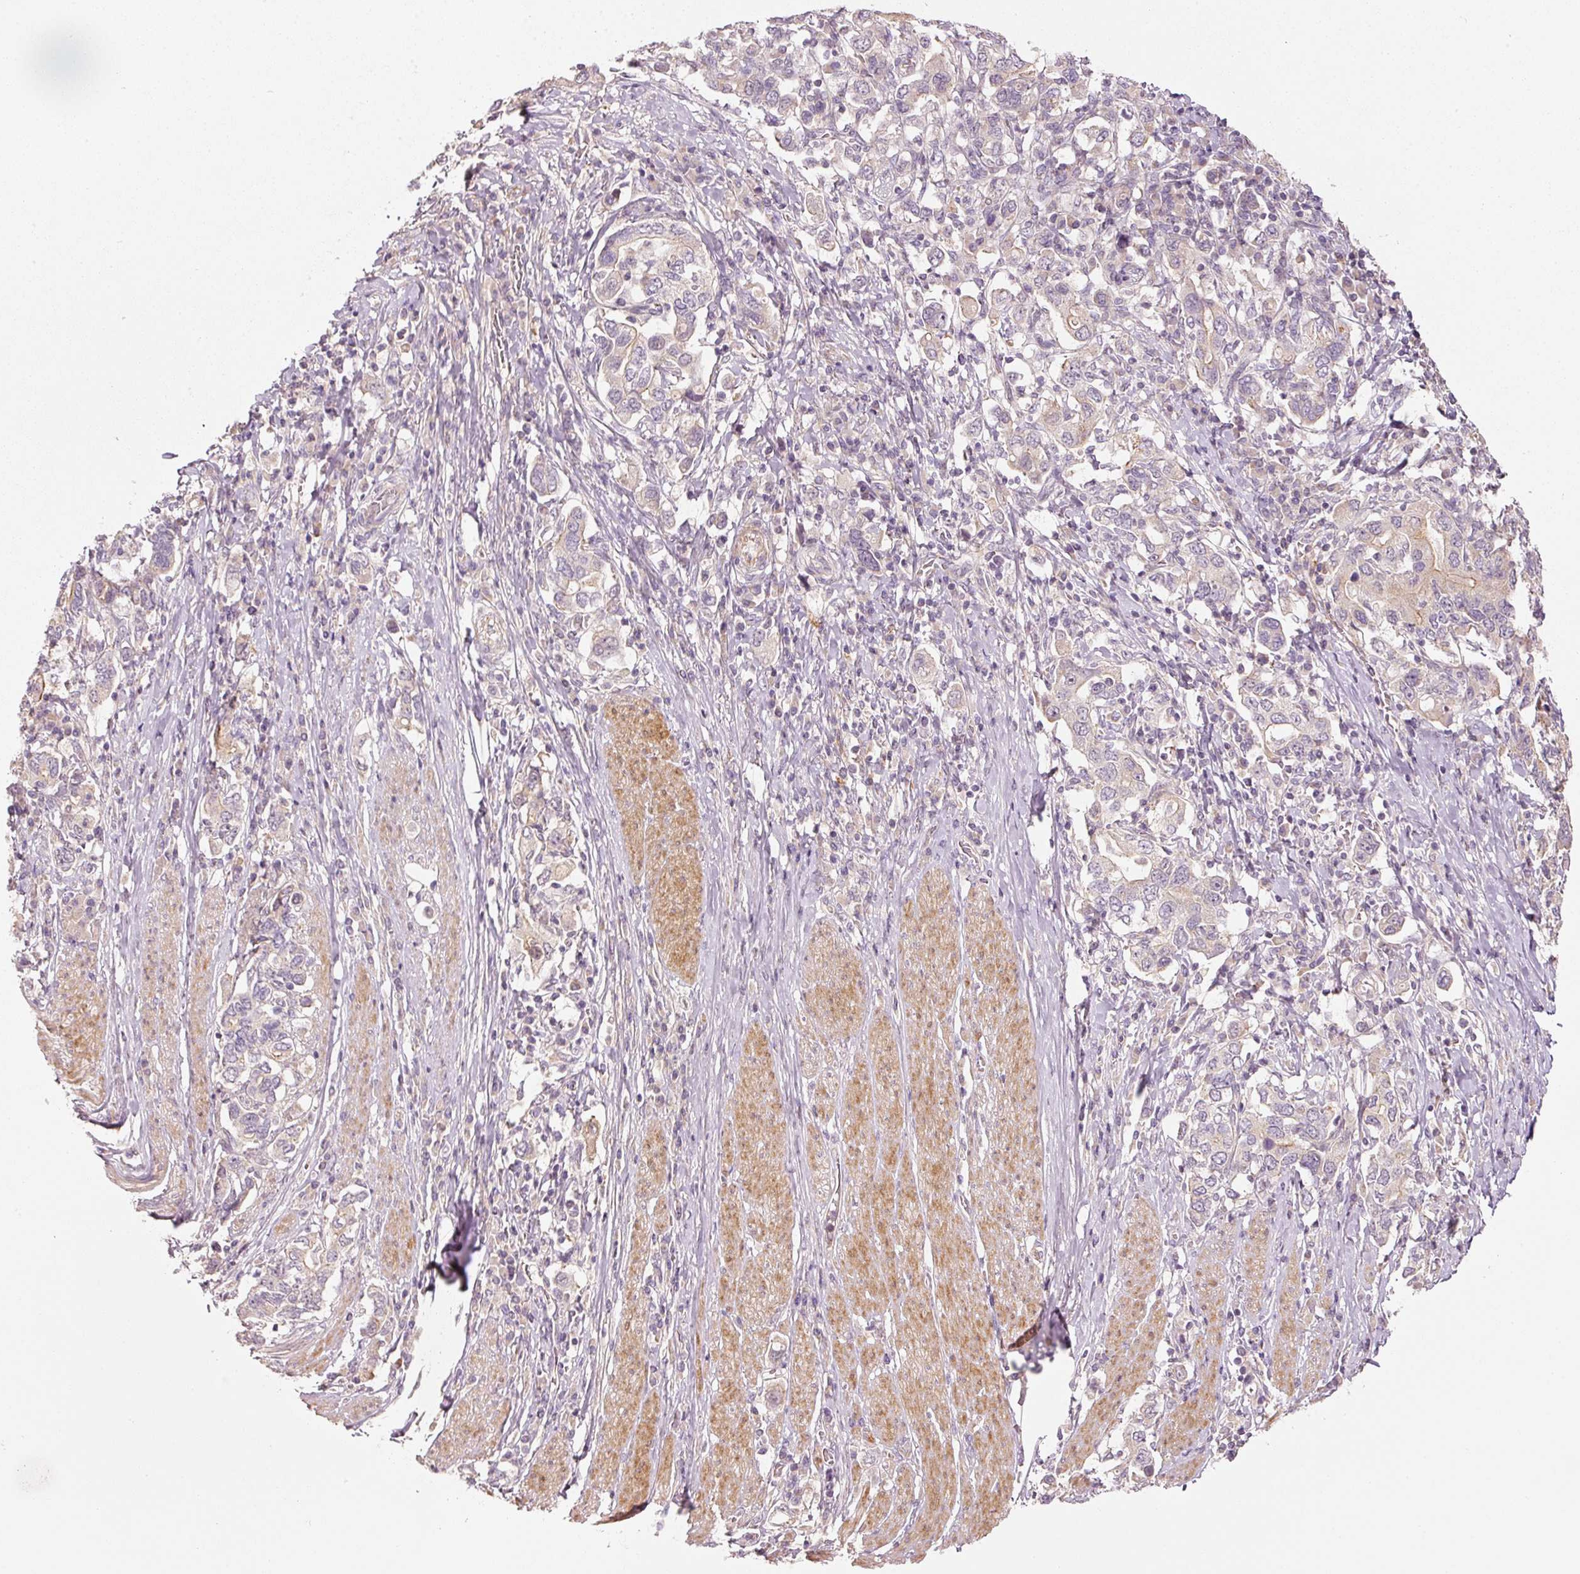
{"staining": {"intensity": "negative", "quantity": "none", "location": "none"}, "tissue": "stomach cancer", "cell_type": "Tumor cells", "image_type": "cancer", "snomed": [{"axis": "morphology", "description": "Adenocarcinoma, NOS"}, {"axis": "topography", "description": "Stomach, upper"}, {"axis": "topography", "description": "Stomach"}], "caption": "Immunohistochemistry (IHC) histopathology image of neoplastic tissue: stomach cancer (adenocarcinoma) stained with DAB demonstrates no significant protein expression in tumor cells.", "gene": "ARHGAP22", "patient": {"sex": "male", "age": 62}}